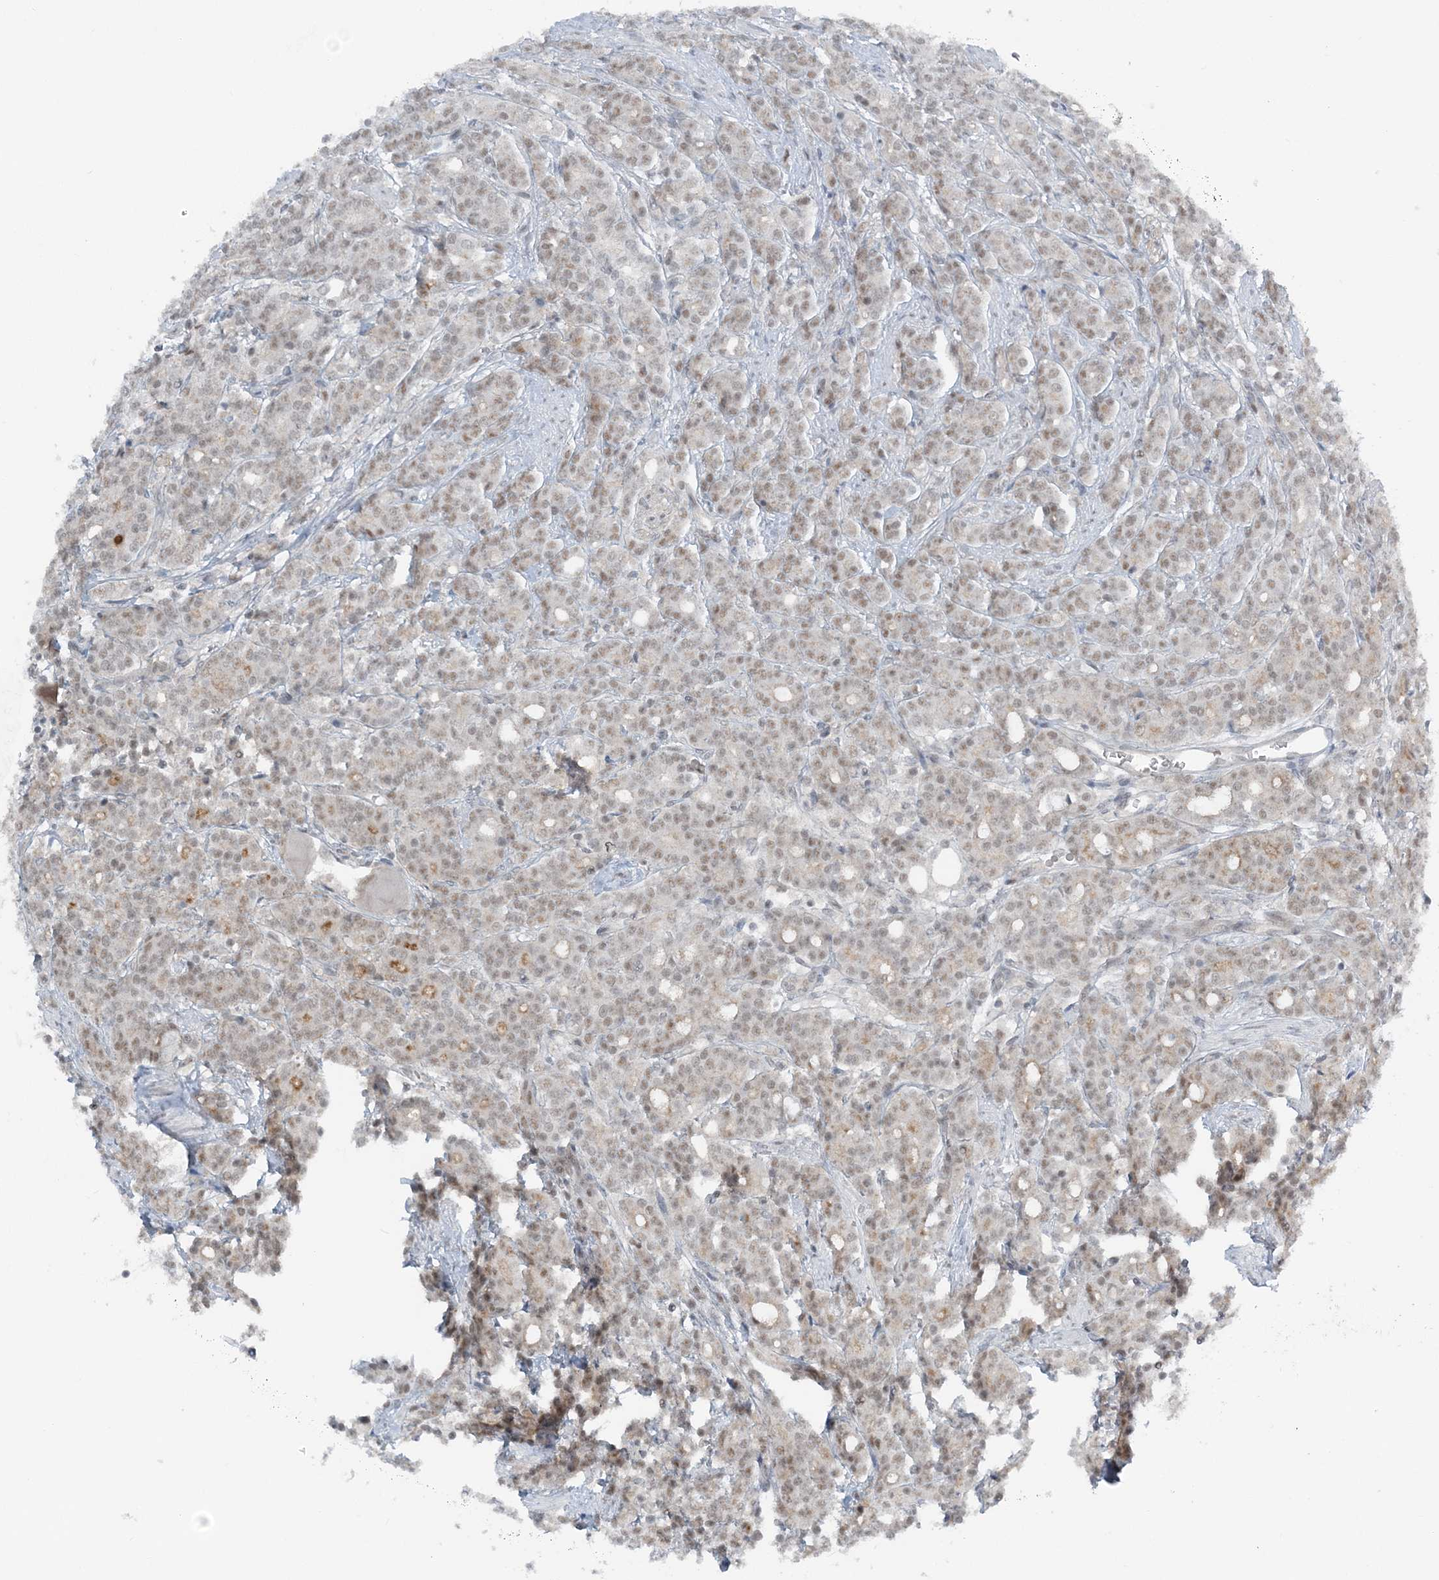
{"staining": {"intensity": "weak", "quantity": "25%-75%", "location": "cytoplasmic/membranous,nuclear"}, "tissue": "prostate cancer", "cell_type": "Tumor cells", "image_type": "cancer", "snomed": [{"axis": "morphology", "description": "Adenocarcinoma, High grade"}, {"axis": "topography", "description": "Prostate"}], "caption": "There is low levels of weak cytoplasmic/membranous and nuclear staining in tumor cells of prostate high-grade adenocarcinoma, as demonstrated by immunohistochemical staining (brown color).", "gene": "ATP11A", "patient": {"sex": "male", "age": 62}}